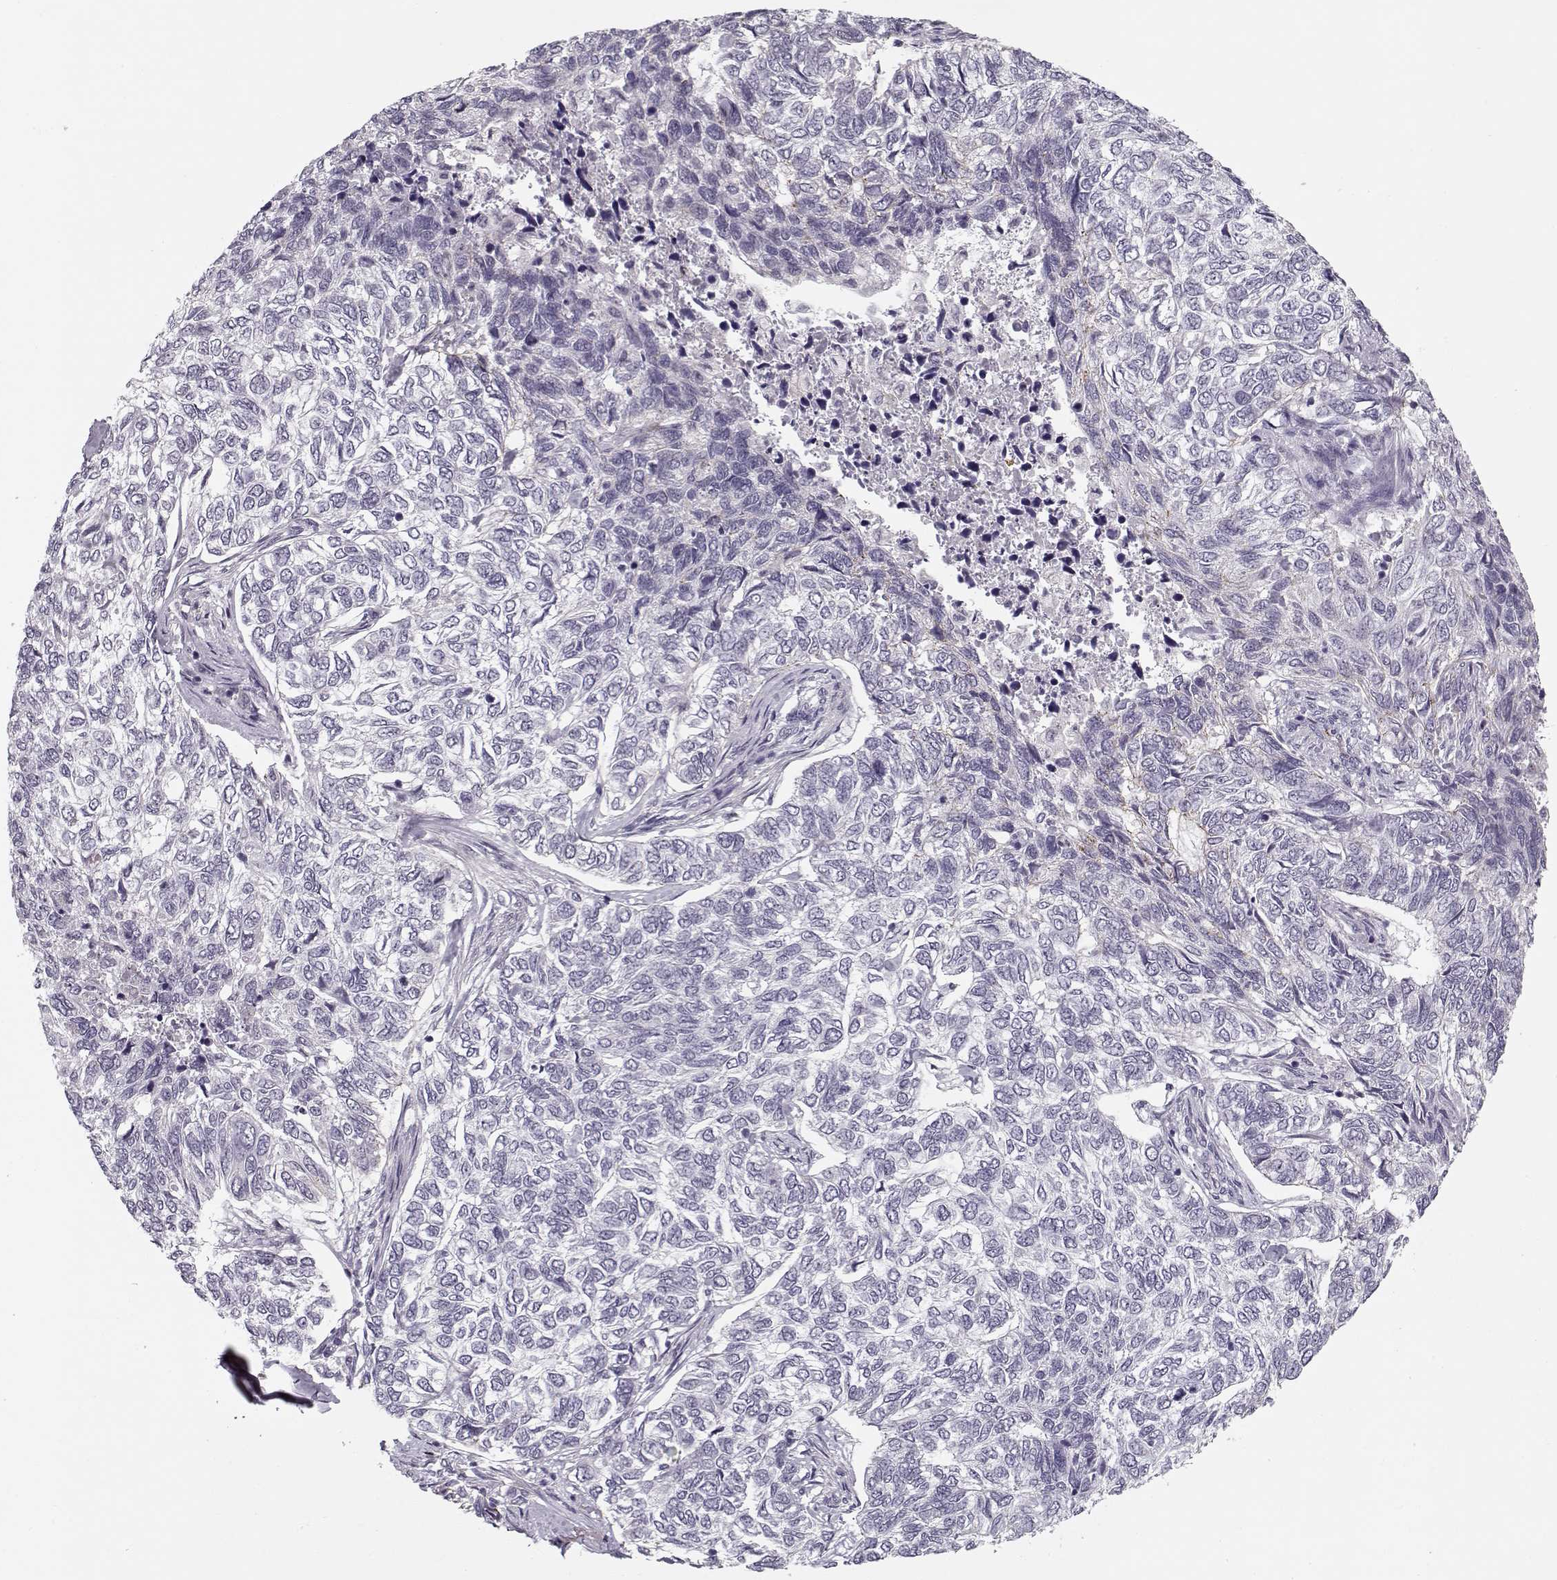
{"staining": {"intensity": "negative", "quantity": "none", "location": "none"}, "tissue": "skin cancer", "cell_type": "Tumor cells", "image_type": "cancer", "snomed": [{"axis": "morphology", "description": "Basal cell carcinoma"}, {"axis": "topography", "description": "Skin"}], "caption": "Protein analysis of skin basal cell carcinoma exhibits no significant staining in tumor cells.", "gene": "DNAI3", "patient": {"sex": "female", "age": 65}}